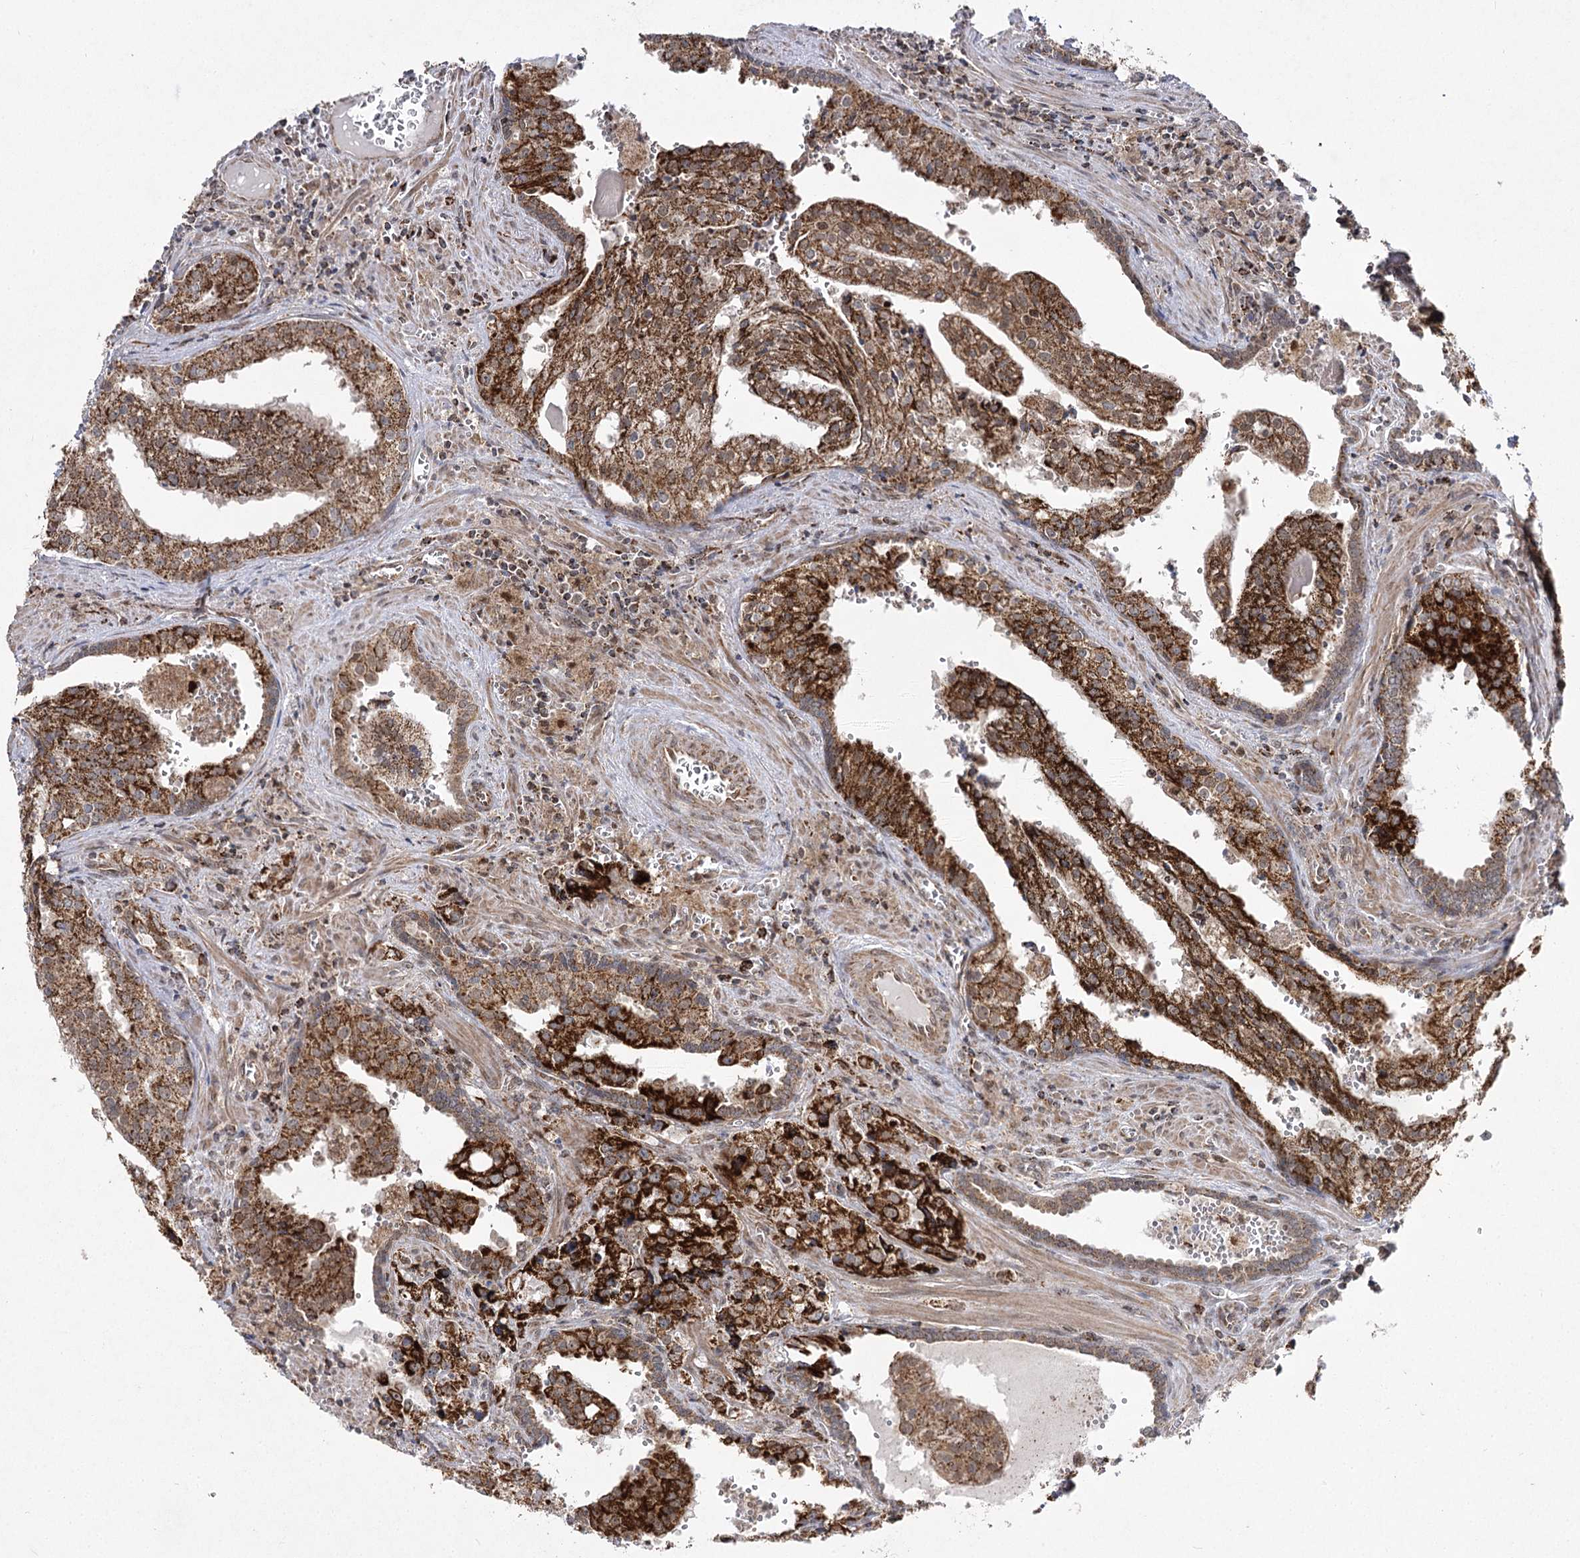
{"staining": {"intensity": "strong", "quantity": ">75%", "location": "cytoplasmic/membranous"}, "tissue": "prostate cancer", "cell_type": "Tumor cells", "image_type": "cancer", "snomed": [{"axis": "morphology", "description": "Adenocarcinoma, High grade"}, {"axis": "topography", "description": "Prostate"}], "caption": "Immunohistochemistry micrograph of neoplastic tissue: prostate adenocarcinoma (high-grade) stained using immunohistochemistry reveals high levels of strong protein expression localized specifically in the cytoplasmic/membranous of tumor cells, appearing as a cytoplasmic/membranous brown color.", "gene": "SLC4A1AP", "patient": {"sex": "male", "age": 68}}